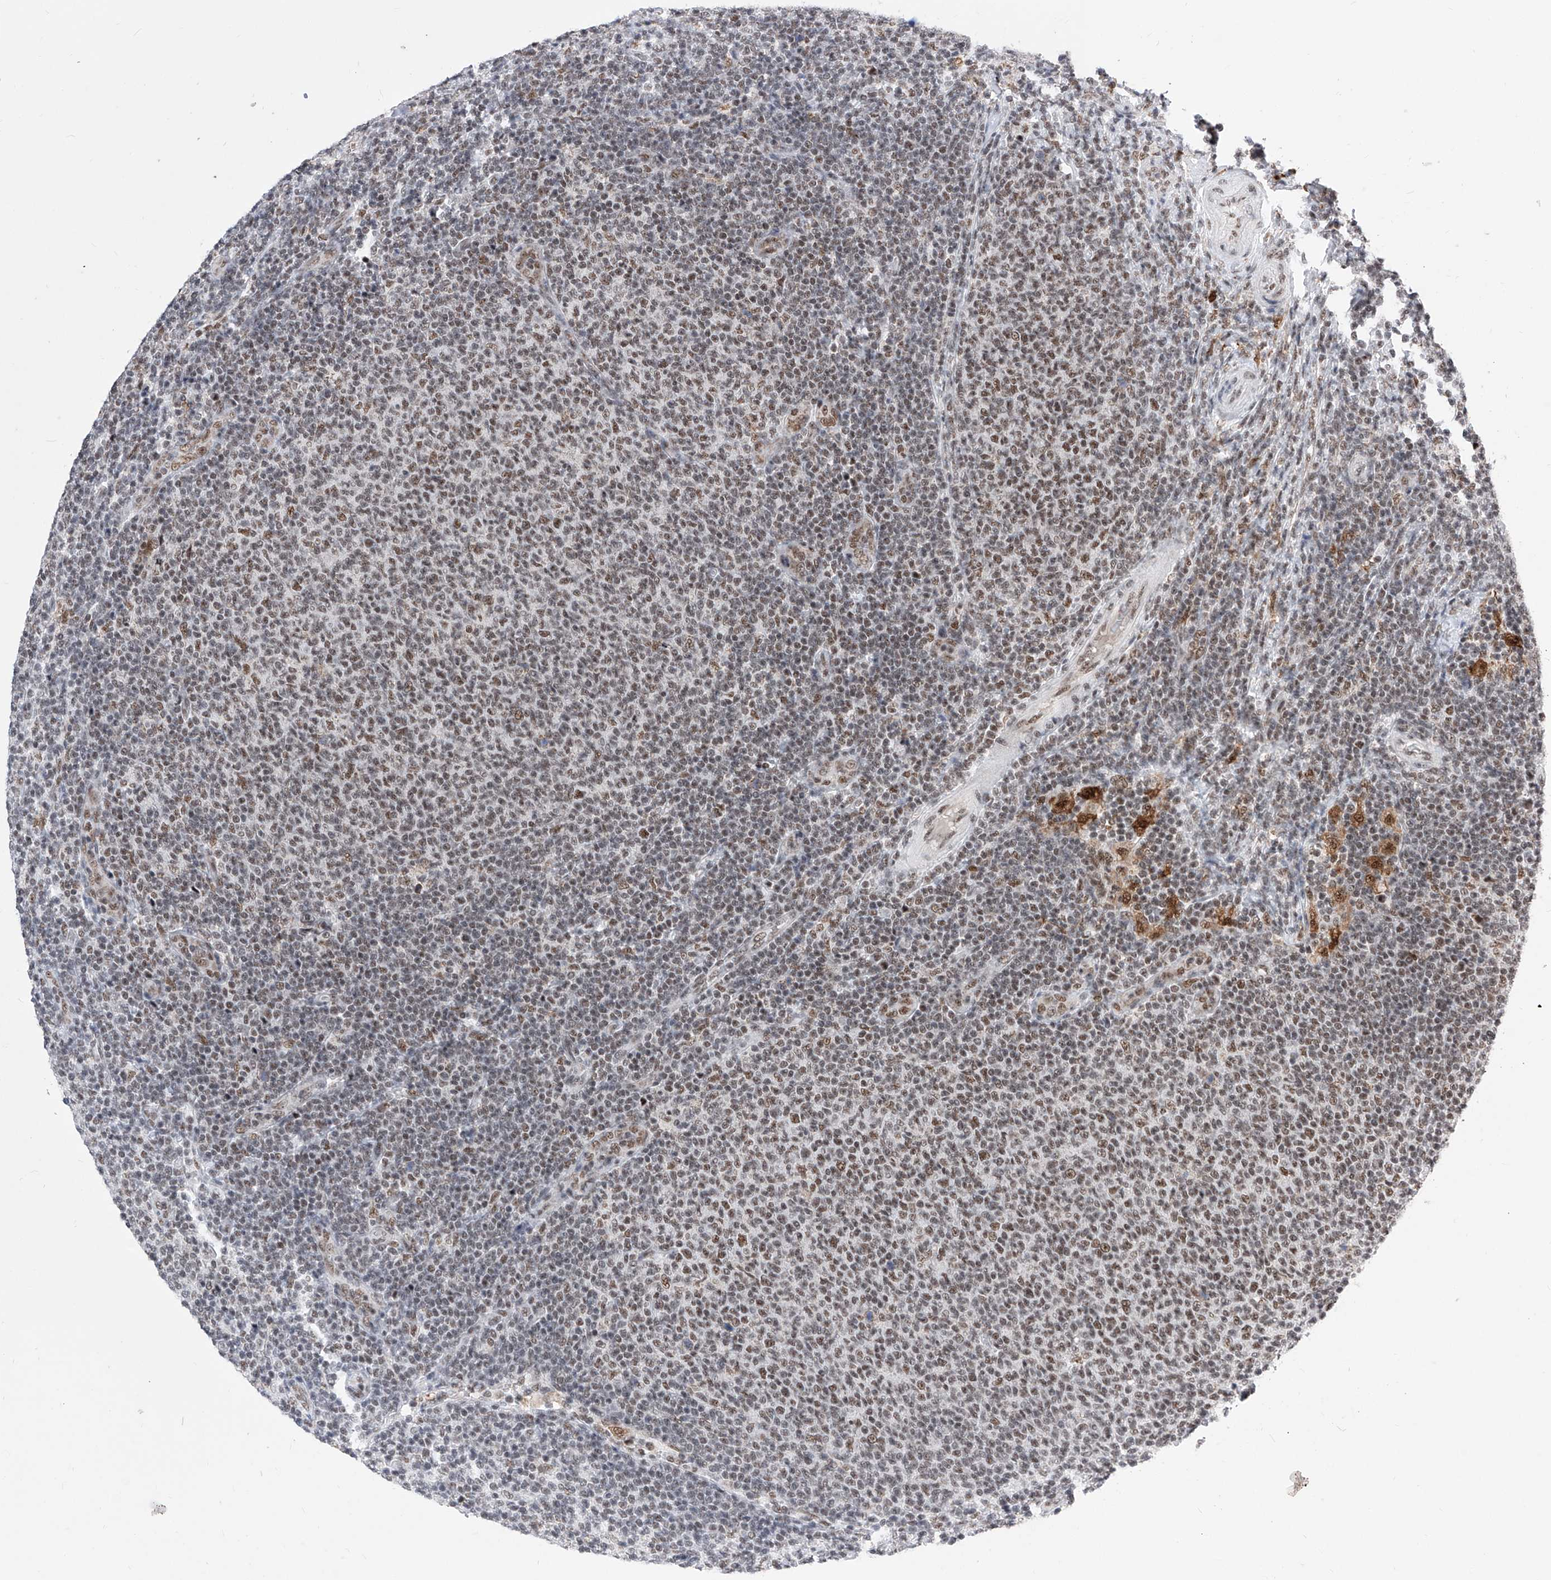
{"staining": {"intensity": "moderate", "quantity": "25%-75%", "location": "nuclear"}, "tissue": "lymphoma", "cell_type": "Tumor cells", "image_type": "cancer", "snomed": [{"axis": "morphology", "description": "Malignant lymphoma, non-Hodgkin's type, Low grade"}, {"axis": "topography", "description": "Lymph node"}], "caption": "Human lymphoma stained with a protein marker reveals moderate staining in tumor cells.", "gene": "PHF5A", "patient": {"sex": "male", "age": 66}}